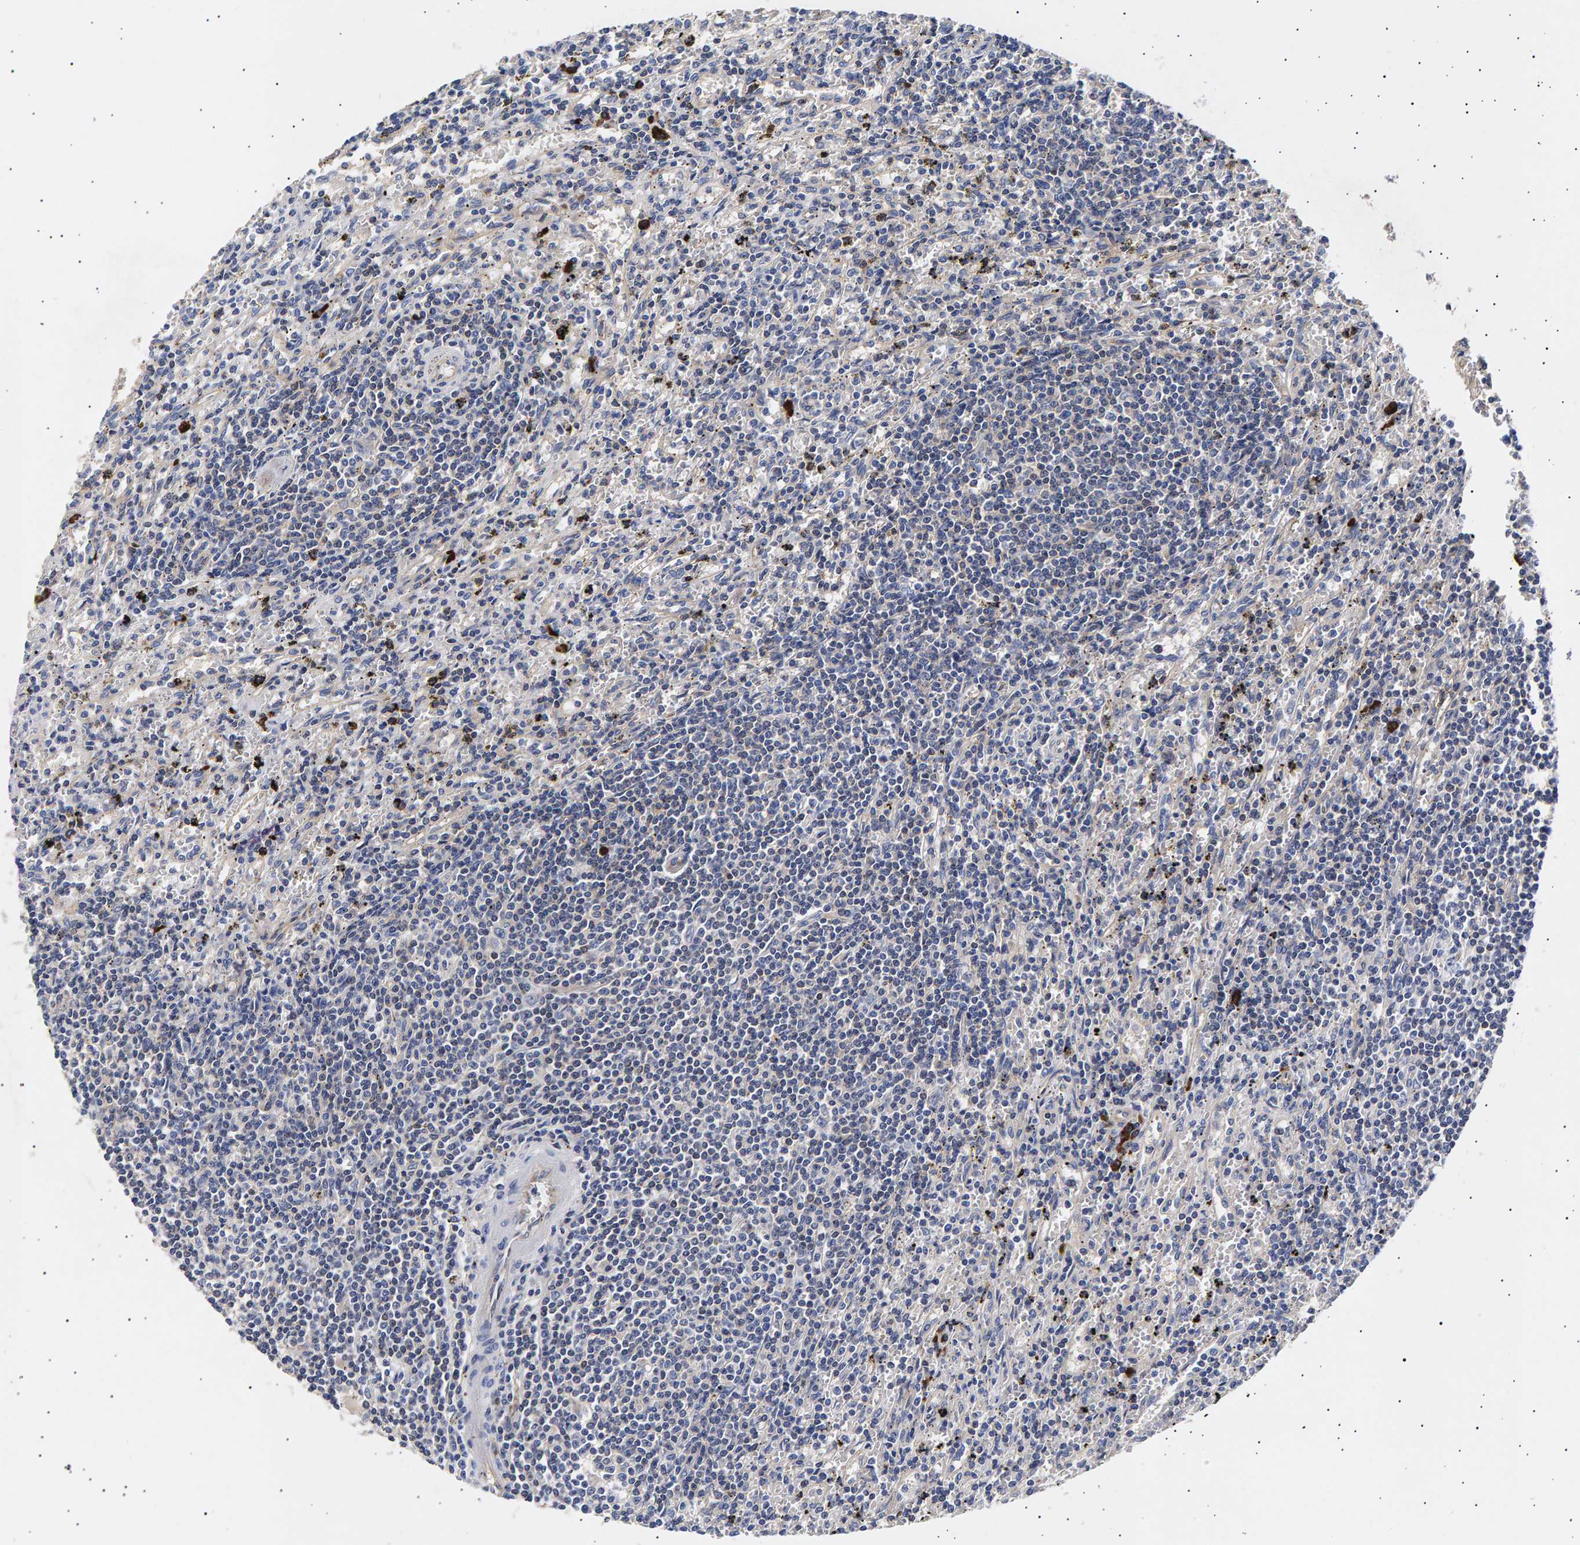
{"staining": {"intensity": "negative", "quantity": "none", "location": "none"}, "tissue": "lymphoma", "cell_type": "Tumor cells", "image_type": "cancer", "snomed": [{"axis": "morphology", "description": "Malignant lymphoma, non-Hodgkin's type, Low grade"}, {"axis": "topography", "description": "Spleen"}], "caption": "This photomicrograph is of malignant lymphoma, non-Hodgkin's type (low-grade) stained with immunohistochemistry (IHC) to label a protein in brown with the nuclei are counter-stained blue. There is no positivity in tumor cells. (IHC, brightfield microscopy, high magnification).", "gene": "ANKRD40", "patient": {"sex": "male", "age": 76}}